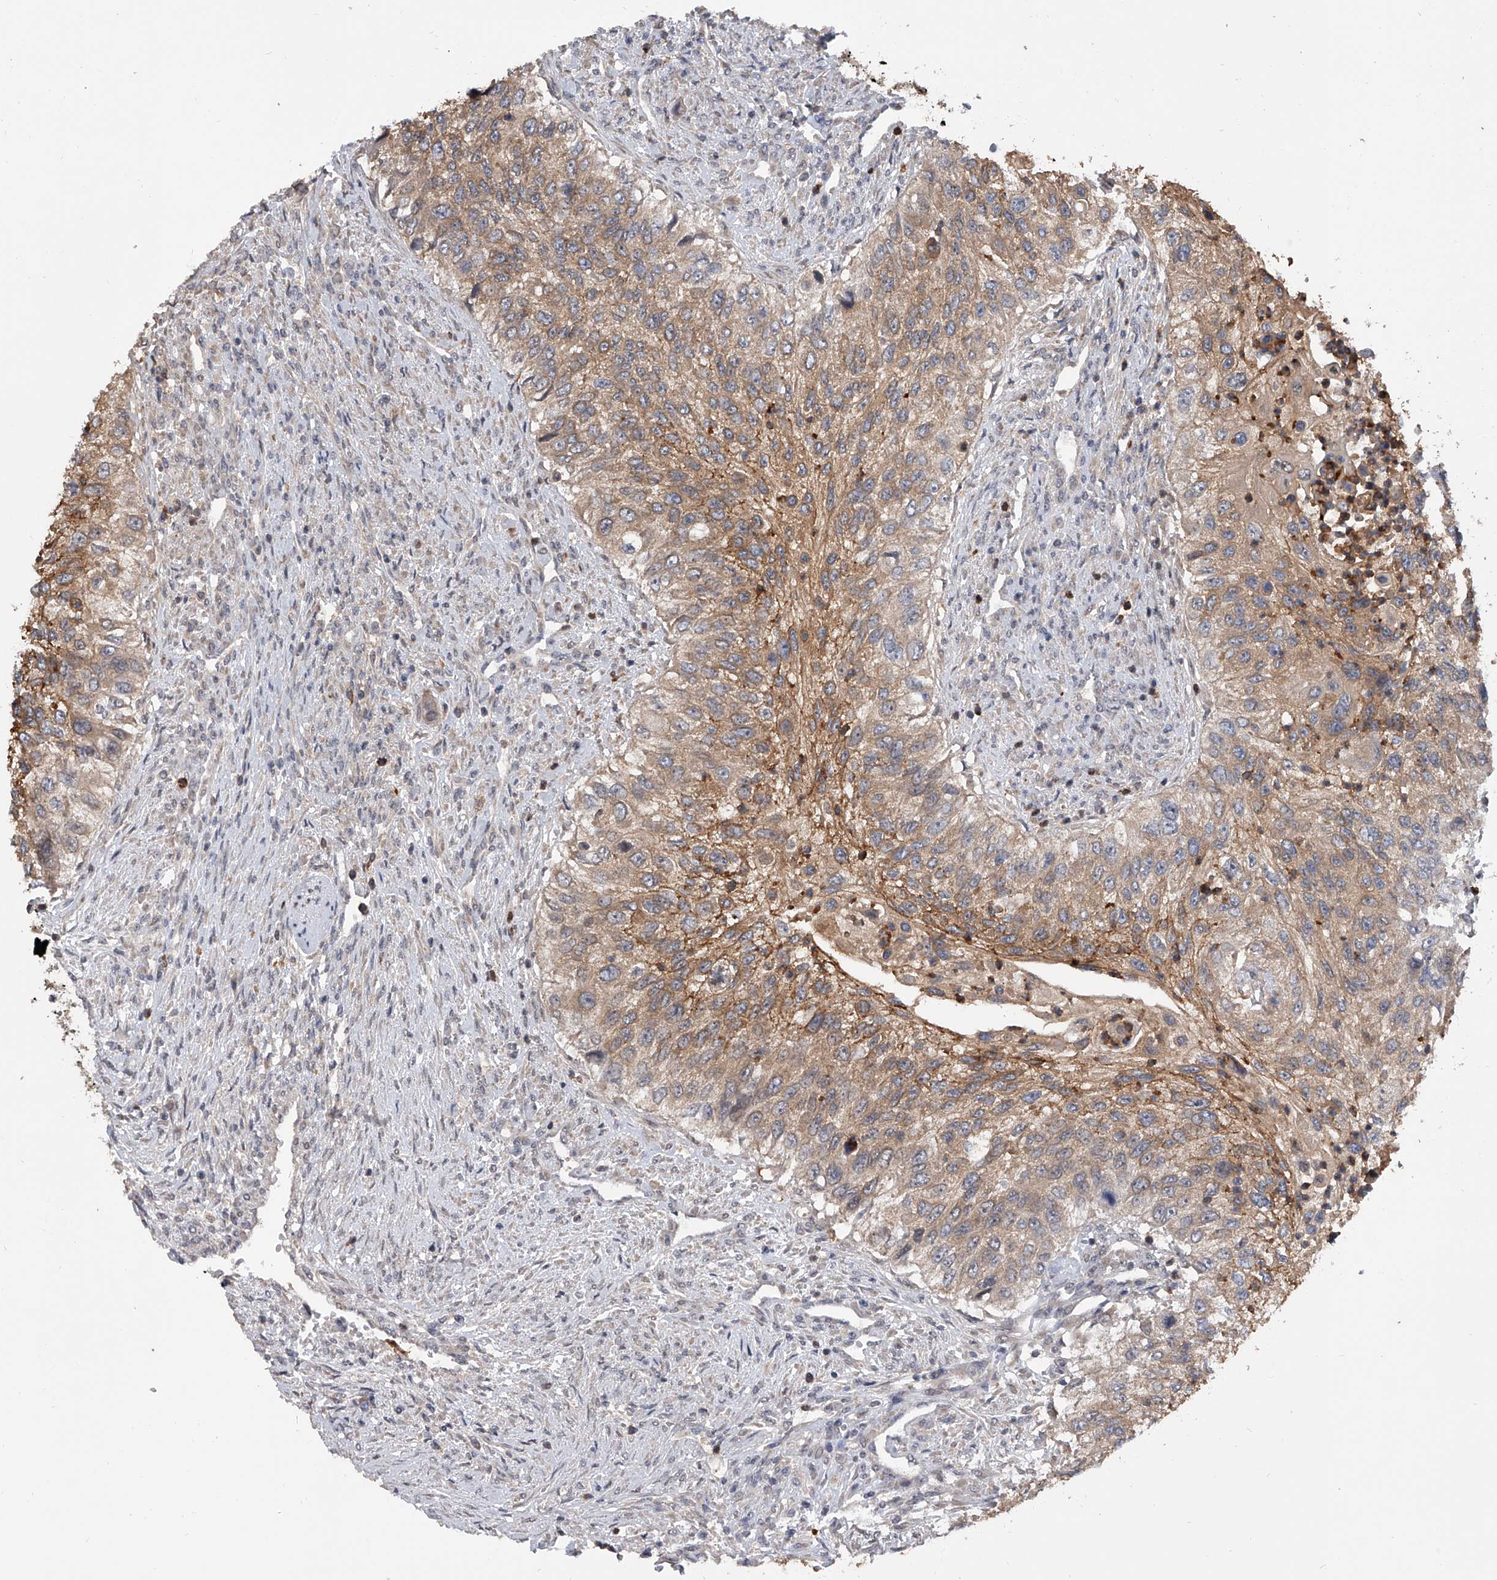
{"staining": {"intensity": "moderate", "quantity": ">75%", "location": "cytoplasmic/membranous"}, "tissue": "urothelial cancer", "cell_type": "Tumor cells", "image_type": "cancer", "snomed": [{"axis": "morphology", "description": "Urothelial carcinoma, High grade"}, {"axis": "topography", "description": "Urinary bladder"}], "caption": "IHC of human urothelial carcinoma (high-grade) displays medium levels of moderate cytoplasmic/membranous expression in about >75% of tumor cells.", "gene": "BHLHE23", "patient": {"sex": "female", "age": 60}}